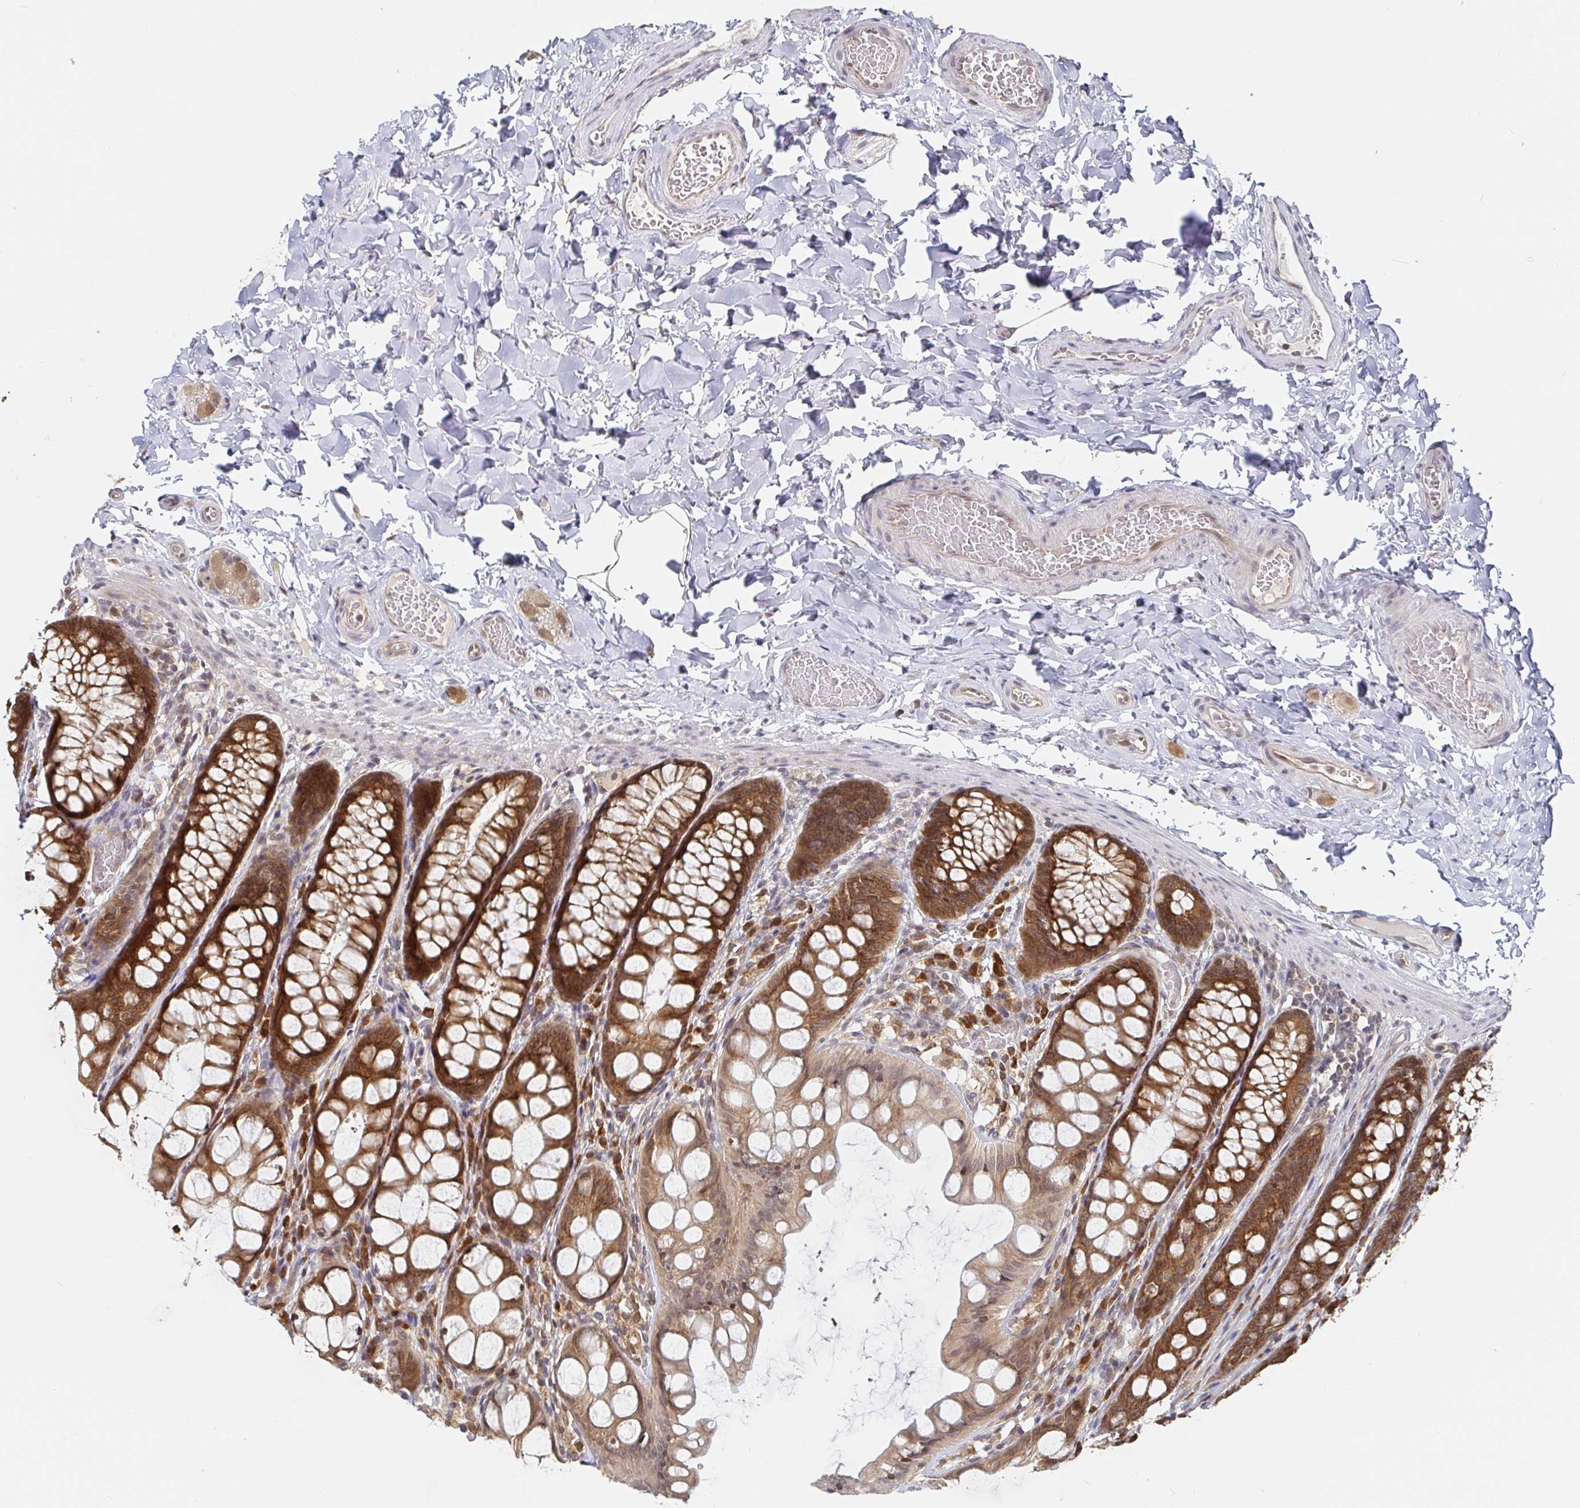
{"staining": {"intensity": "weak", "quantity": ">75%", "location": "cytoplasmic/membranous"}, "tissue": "colon", "cell_type": "Endothelial cells", "image_type": "normal", "snomed": [{"axis": "morphology", "description": "Normal tissue, NOS"}, {"axis": "topography", "description": "Colon"}], "caption": "This is a micrograph of IHC staining of benign colon, which shows weak staining in the cytoplasmic/membranous of endothelial cells.", "gene": "ALG1L2", "patient": {"sex": "male", "age": 47}}